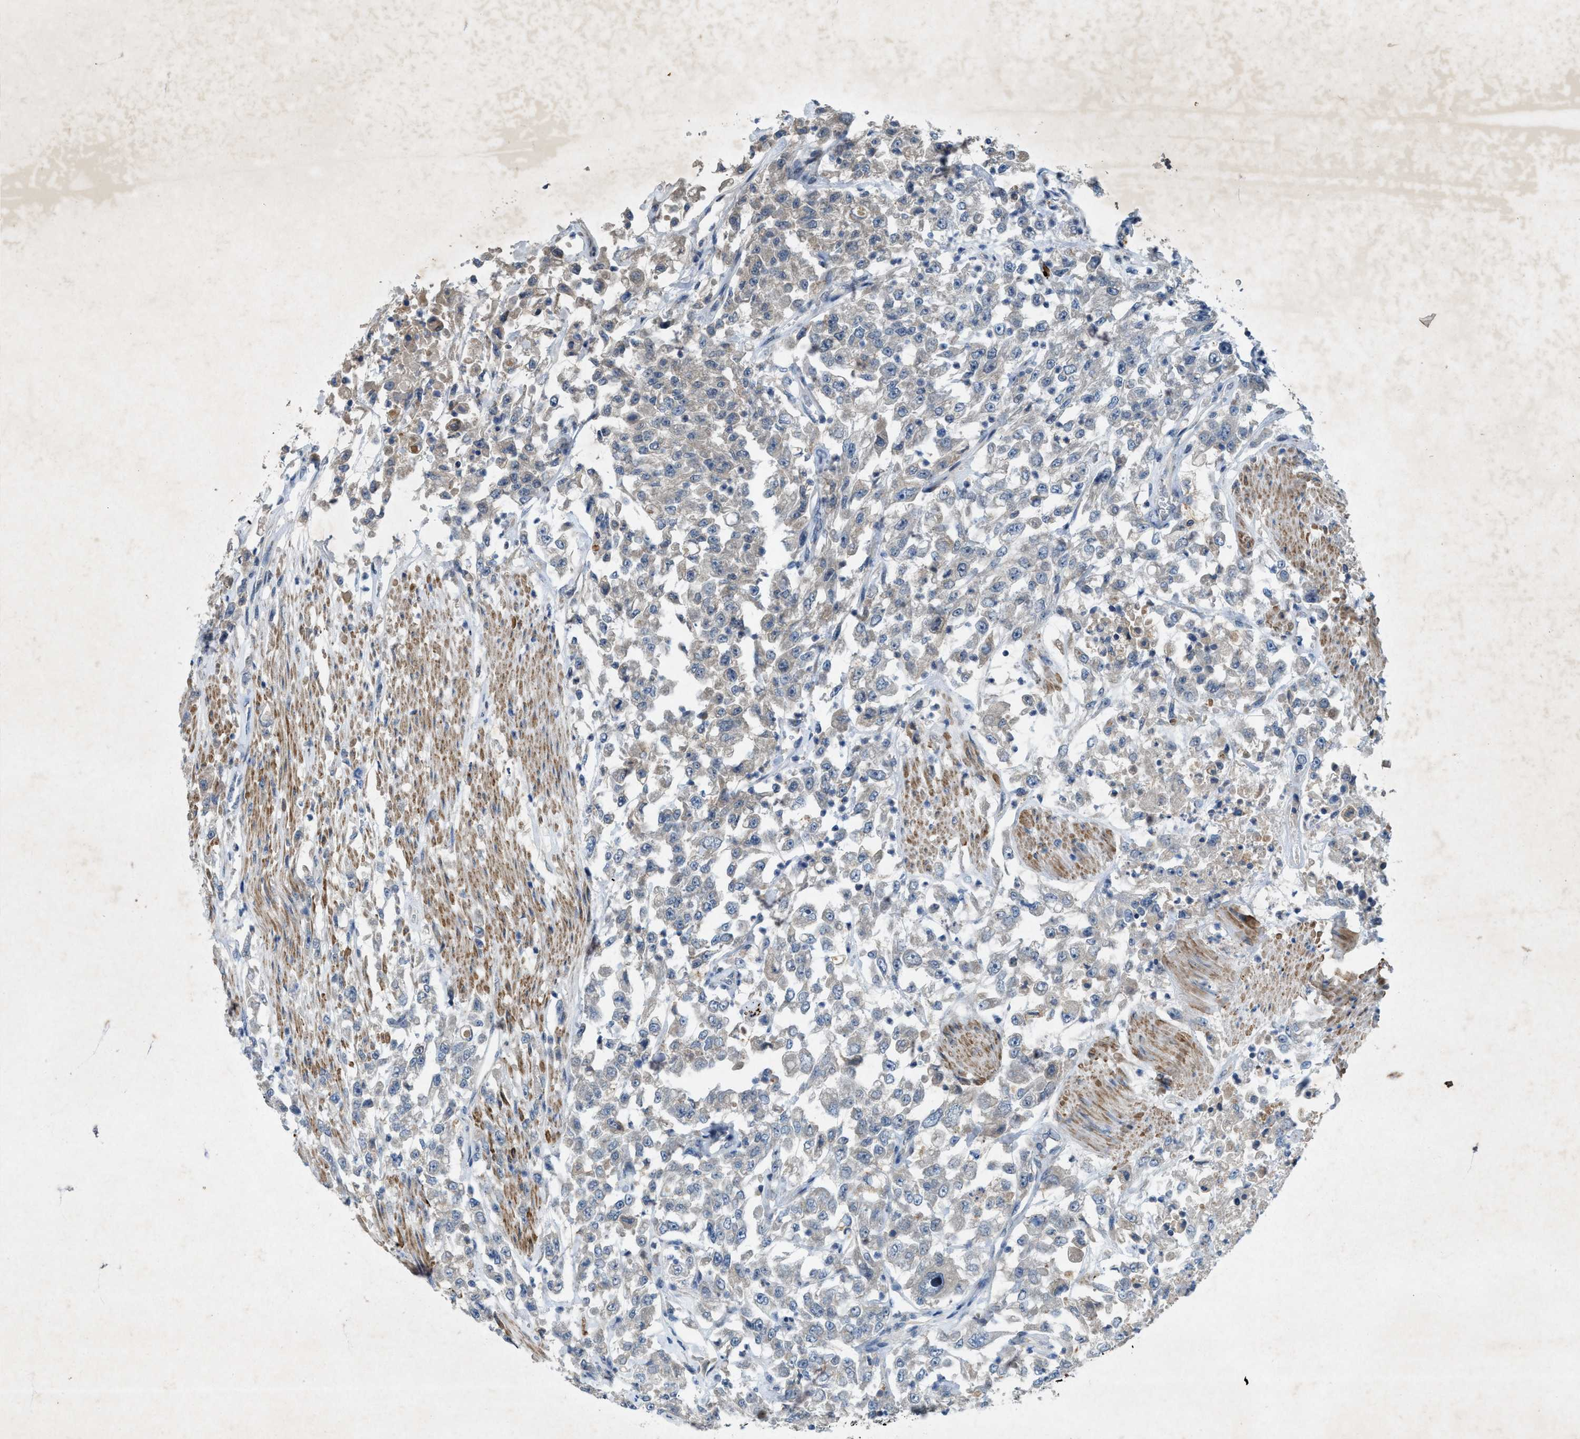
{"staining": {"intensity": "weak", "quantity": "<25%", "location": "cytoplasmic/membranous"}, "tissue": "urothelial cancer", "cell_type": "Tumor cells", "image_type": "cancer", "snomed": [{"axis": "morphology", "description": "Urothelial carcinoma, High grade"}, {"axis": "topography", "description": "Urinary bladder"}], "caption": "Urothelial cancer stained for a protein using immunohistochemistry shows no positivity tumor cells.", "gene": "URGCP", "patient": {"sex": "male", "age": 46}}